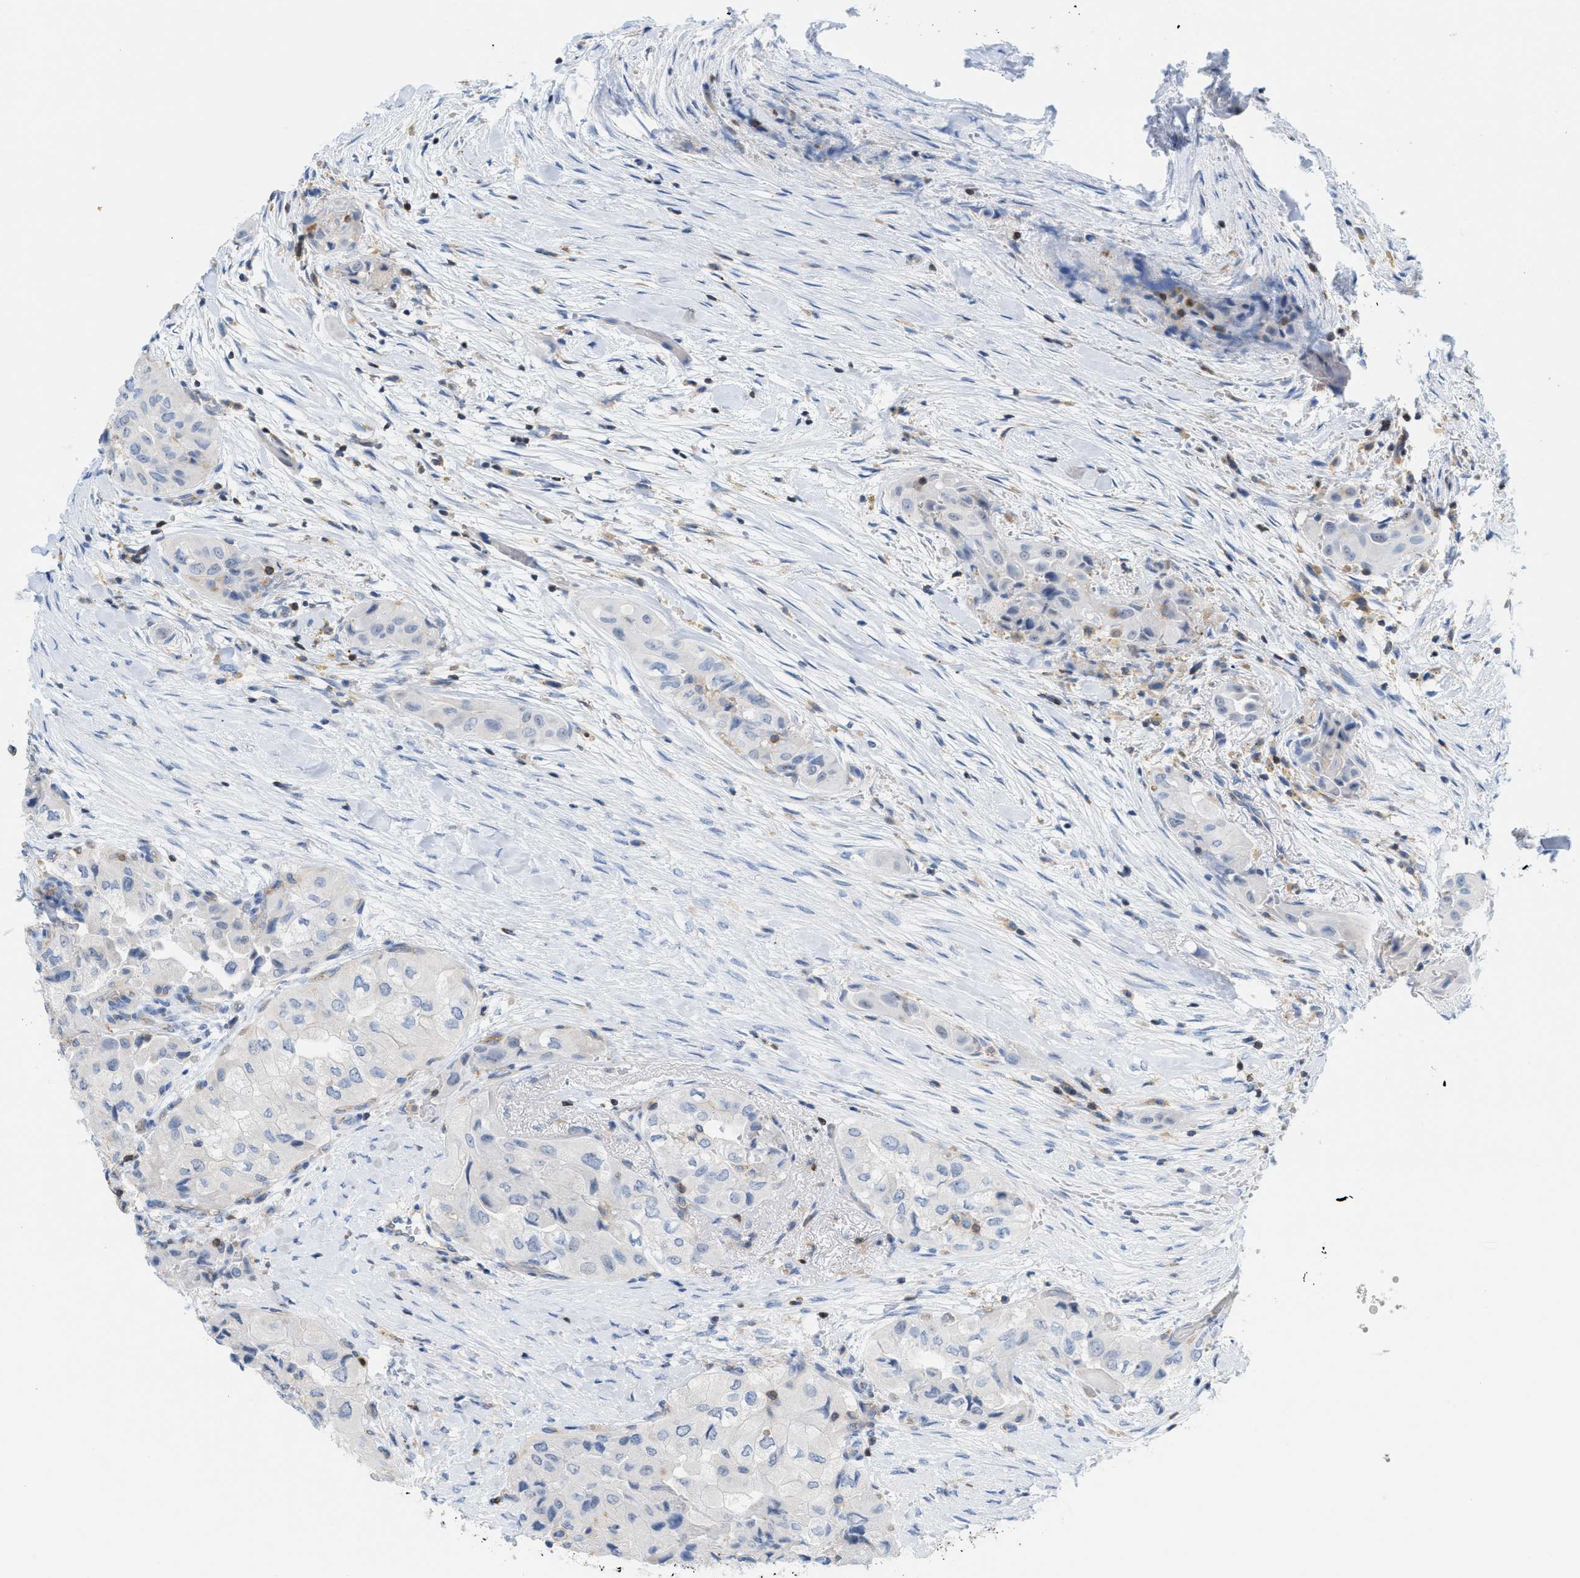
{"staining": {"intensity": "negative", "quantity": "none", "location": "none"}, "tissue": "thyroid cancer", "cell_type": "Tumor cells", "image_type": "cancer", "snomed": [{"axis": "morphology", "description": "Papillary adenocarcinoma, NOS"}, {"axis": "topography", "description": "Thyroid gland"}], "caption": "The immunohistochemistry (IHC) micrograph has no significant staining in tumor cells of thyroid cancer (papillary adenocarcinoma) tissue.", "gene": "IL16", "patient": {"sex": "female", "age": 59}}